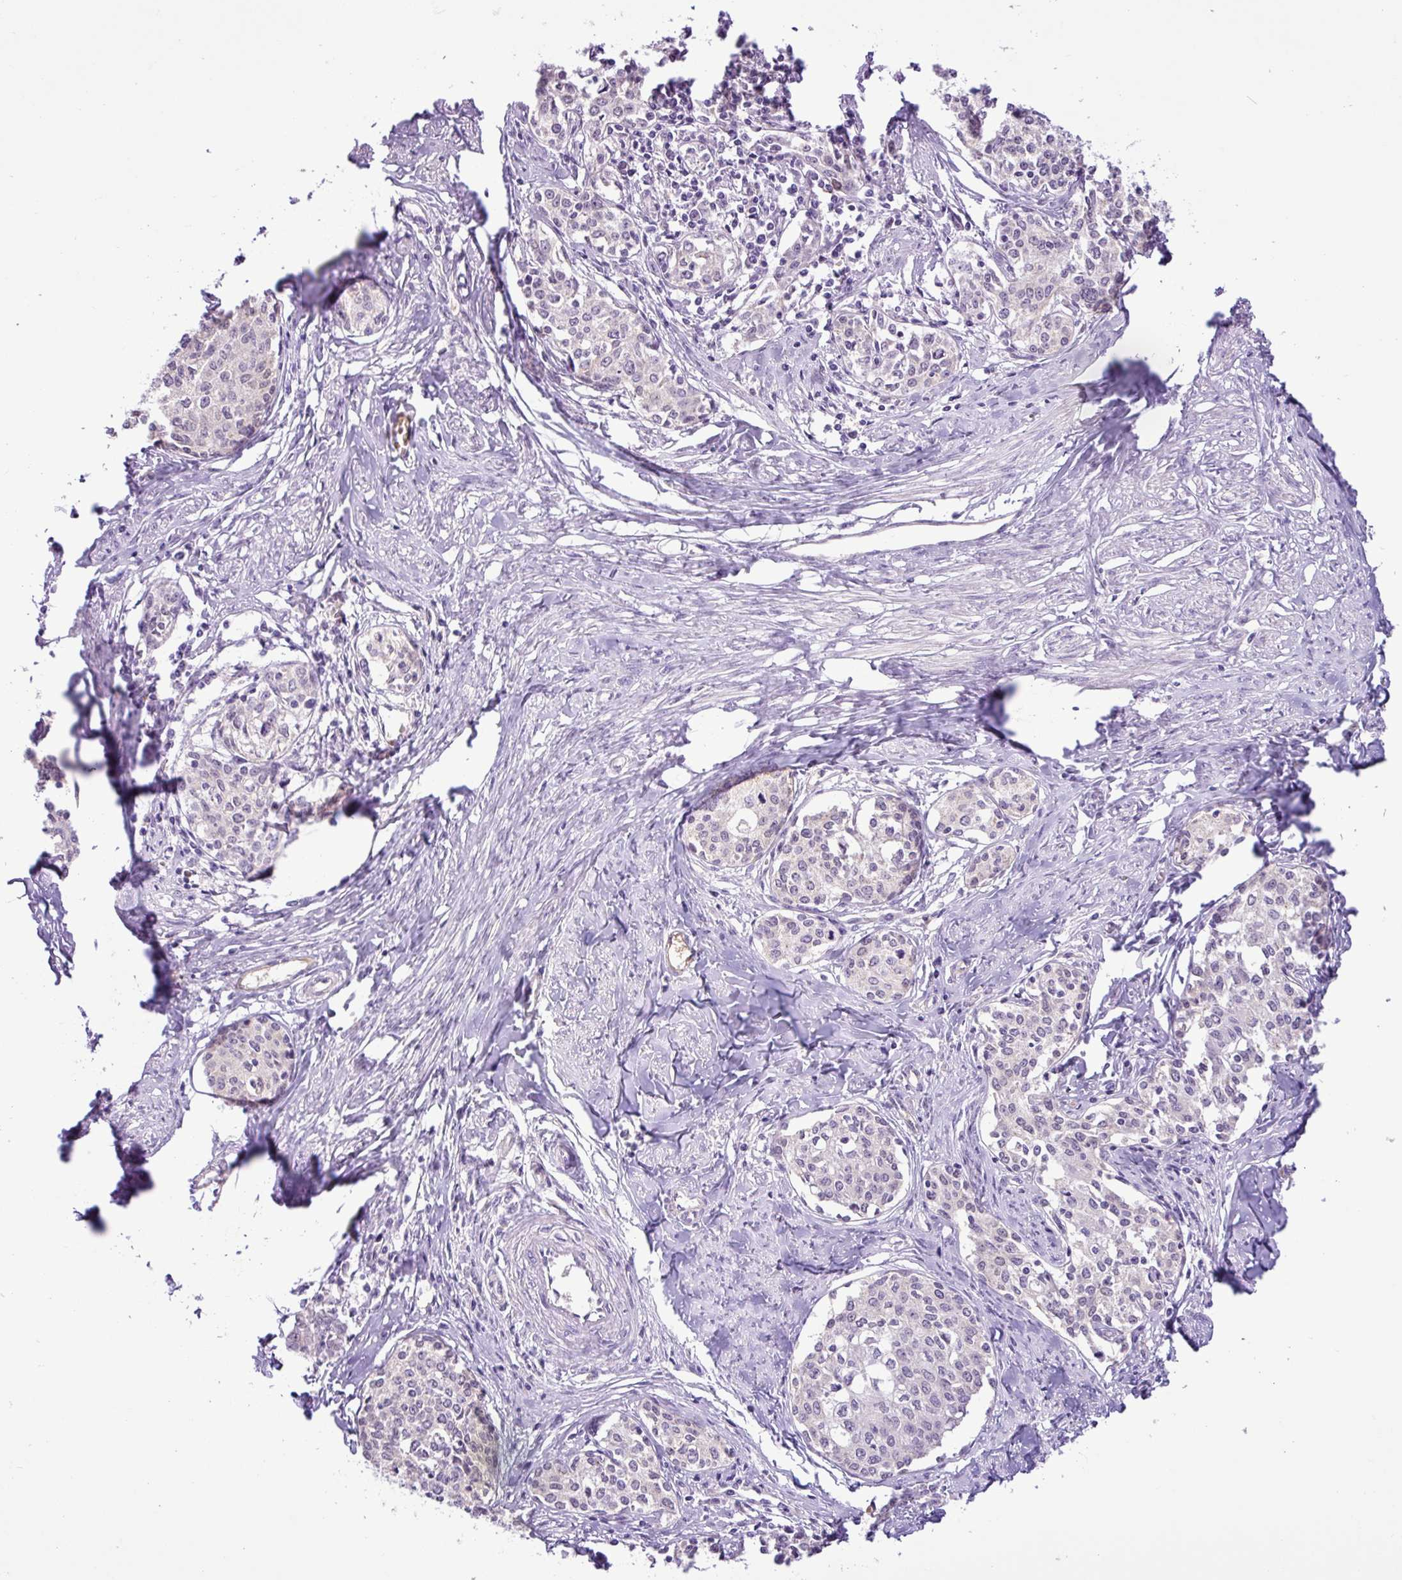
{"staining": {"intensity": "negative", "quantity": "none", "location": "none"}, "tissue": "cervical cancer", "cell_type": "Tumor cells", "image_type": "cancer", "snomed": [{"axis": "morphology", "description": "Squamous cell carcinoma, NOS"}, {"axis": "morphology", "description": "Adenocarcinoma, NOS"}, {"axis": "topography", "description": "Cervix"}], "caption": "Human adenocarcinoma (cervical) stained for a protein using IHC shows no positivity in tumor cells.", "gene": "TONSL", "patient": {"sex": "female", "age": 52}}